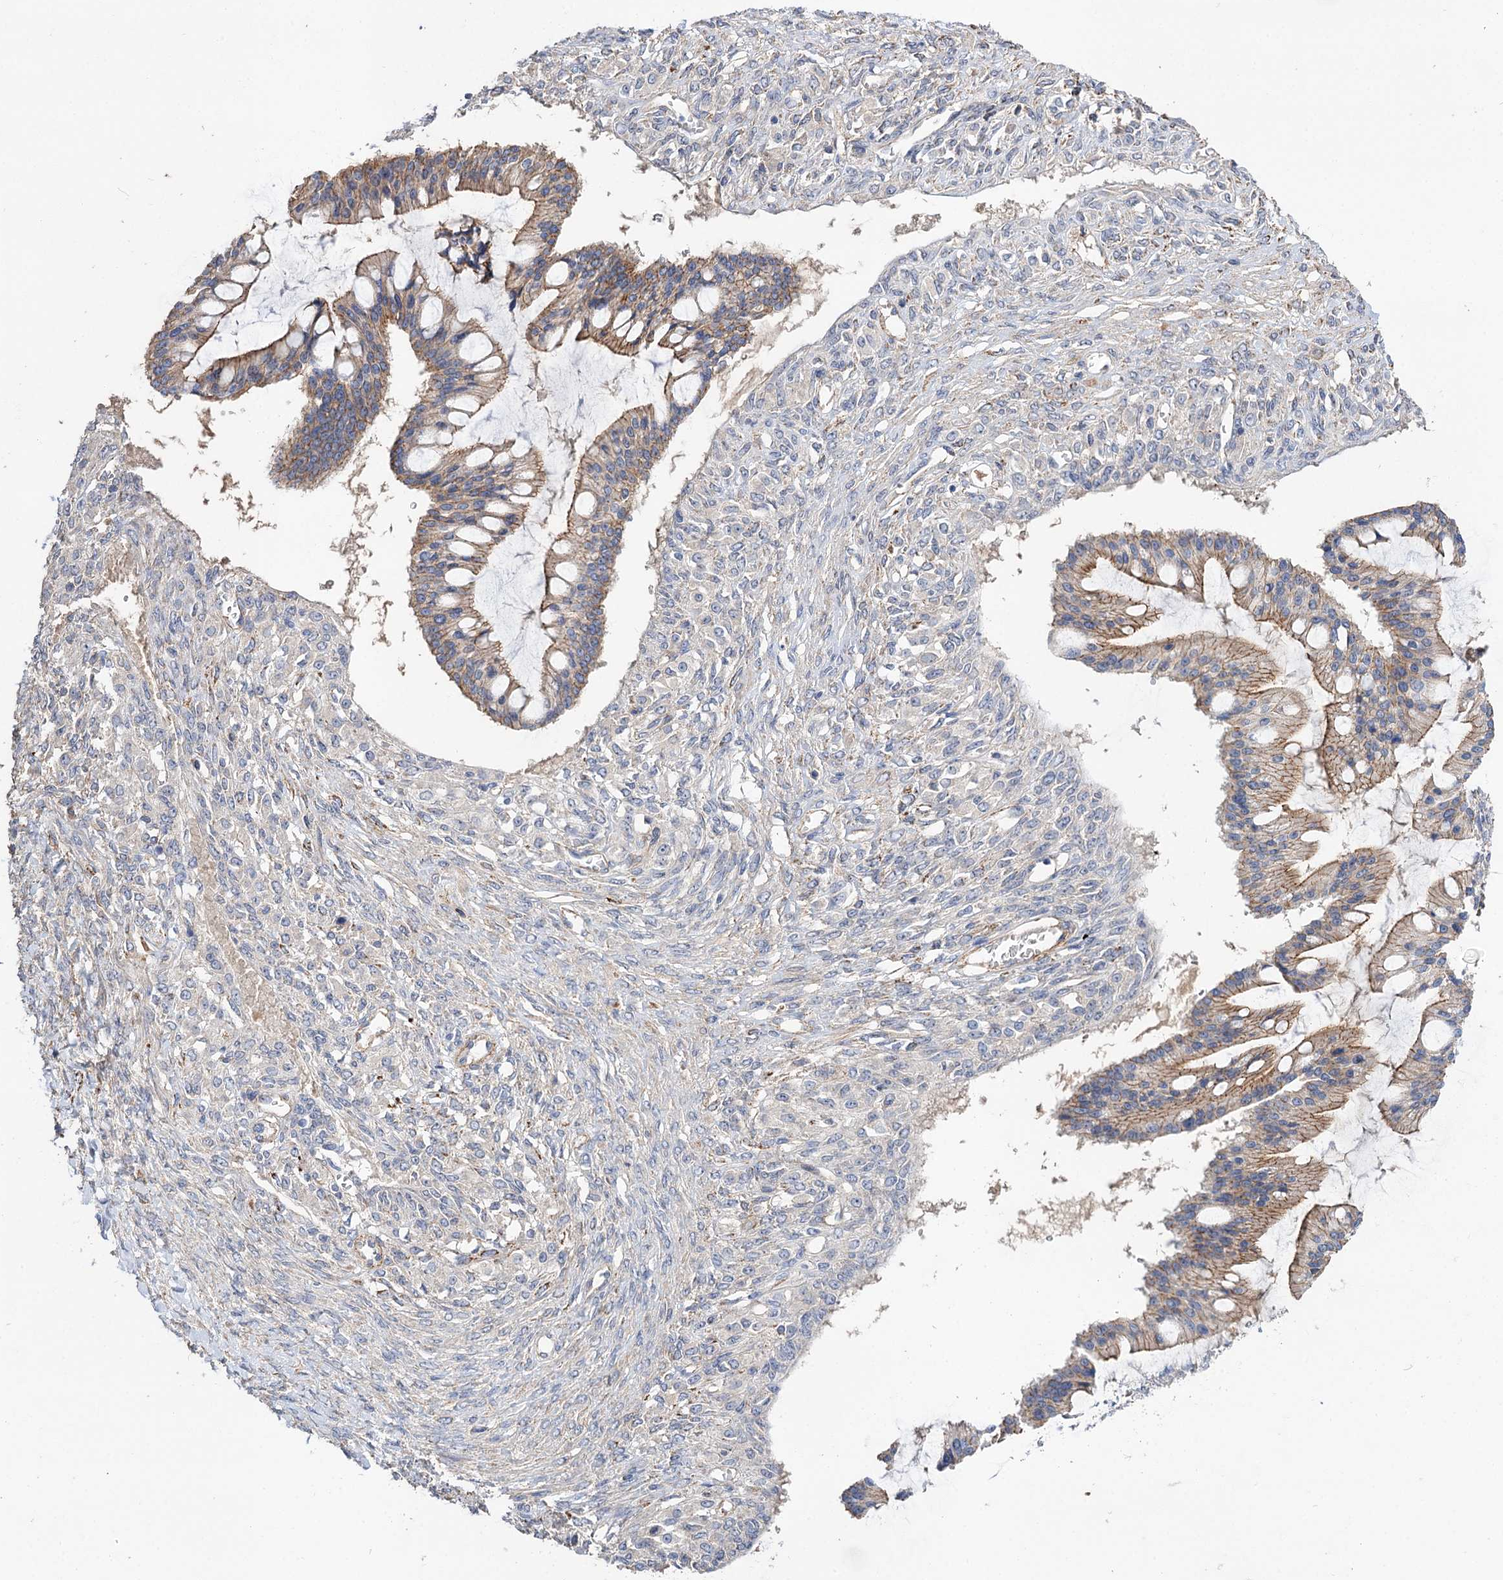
{"staining": {"intensity": "moderate", "quantity": ">75%", "location": "cytoplasmic/membranous"}, "tissue": "ovarian cancer", "cell_type": "Tumor cells", "image_type": "cancer", "snomed": [{"axis": "morphology", "description": "Cystadenocarcinoma, mucinous, NOS"}, {"axis": "topography", "description": "Ovary"}], "caption": "Tumor cells show medium levels of moderate cytoplasmic/membranous staining in about >75% of cells in ovarian cancer (mucinous cystadenocarcinoma). (Brightfield microscopy of DAB IHC at high magnification).", "gene": "NUDCD2", "patient": {"sex": "female", "age": 73}}